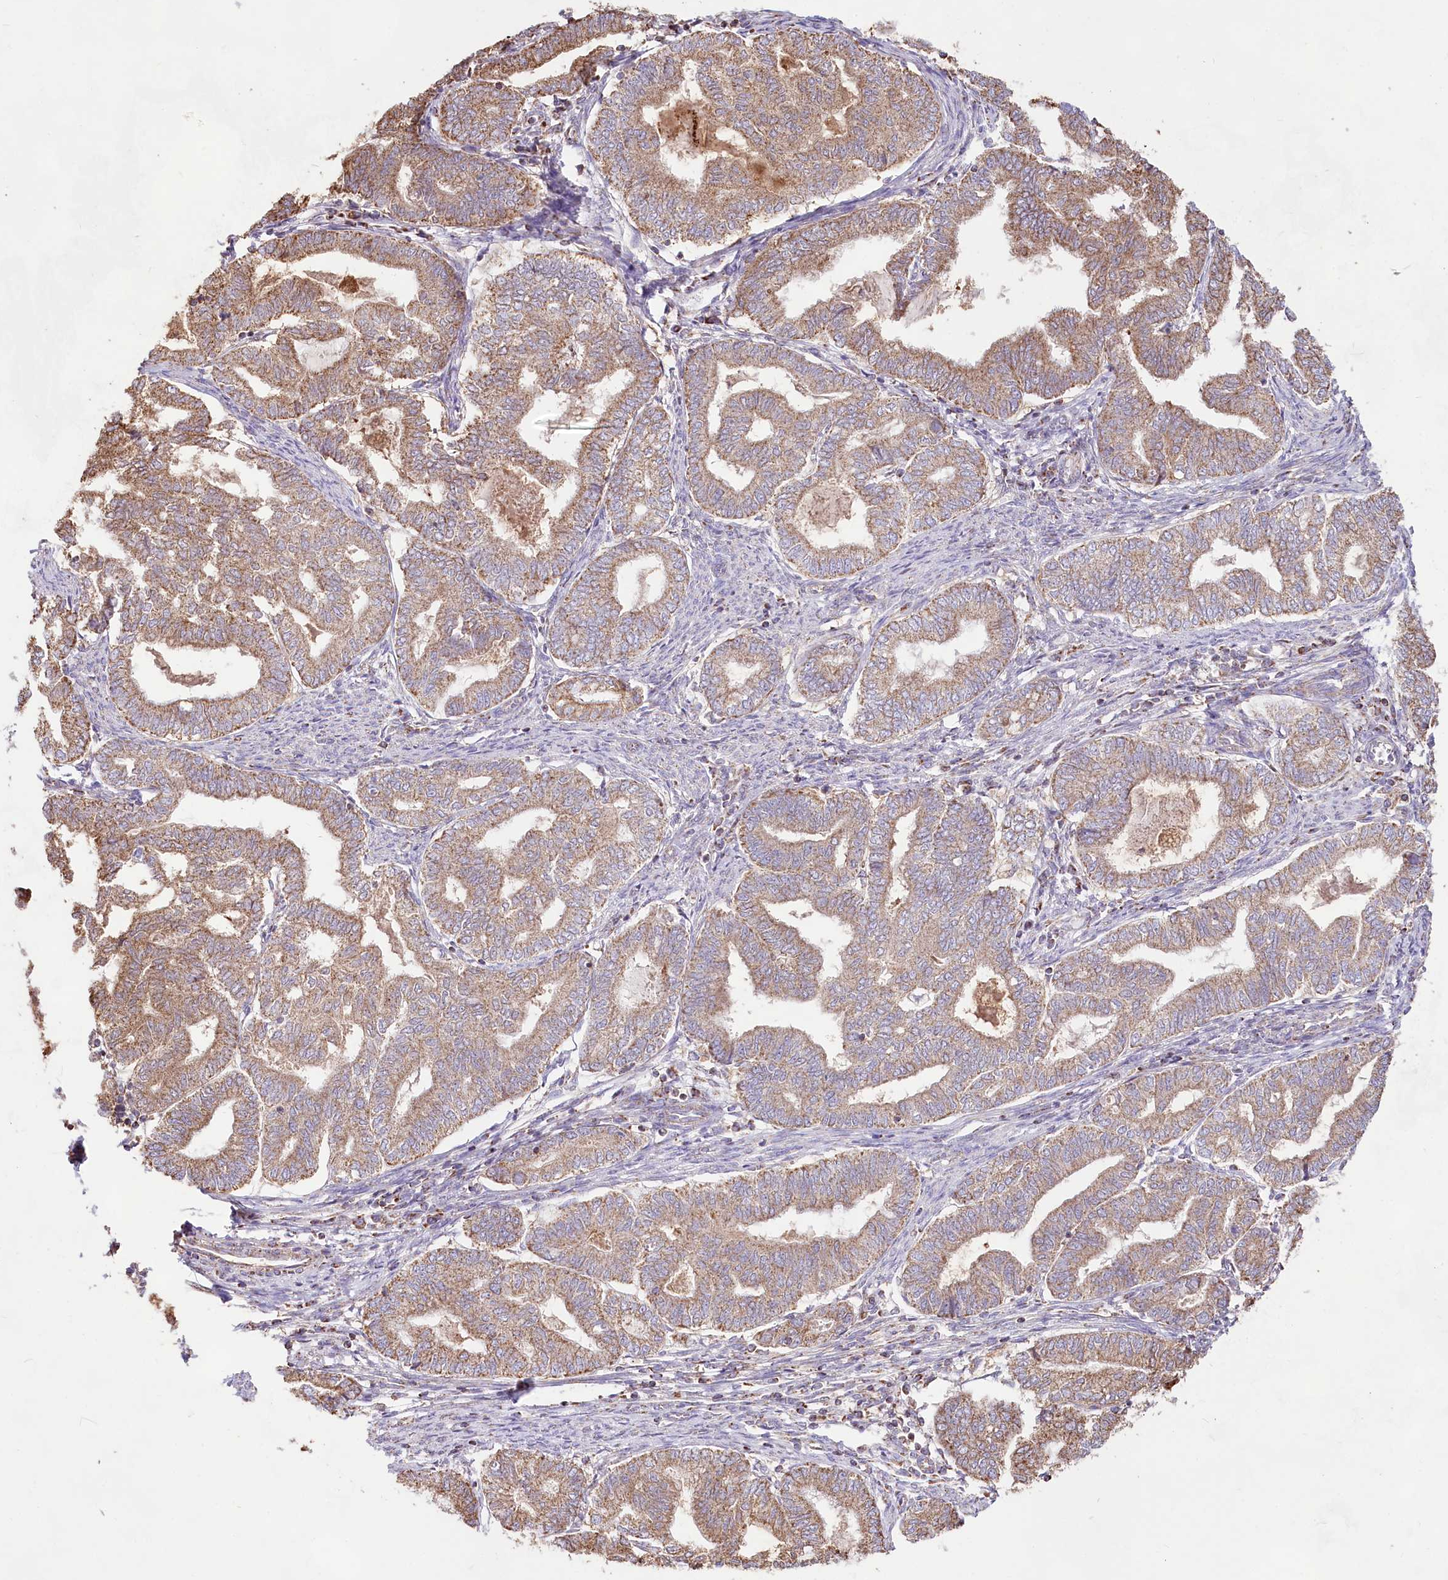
{"staining": {"intensity": "moderate", "quantity": ">75%", "location": "cytoplasmic/membranous"}, "tissue": "endometrial cancer", "cell_type": "Tumor cells", "image_type": "cancer", "snomed": [{"axis": "morphology", "description": "Adenocarcinoma, NOS"}, {"axis": "topography", "description": "Endometrium"}], "caption": "This is a micrograph of immunohistochemistry (IHC) staining of endometrial cancer, which shows moderate expression in the cytoplasmic/membranous of tumor cells.", "gene": "TASOR2", "patient": {"sex": "female", "age": 79}}